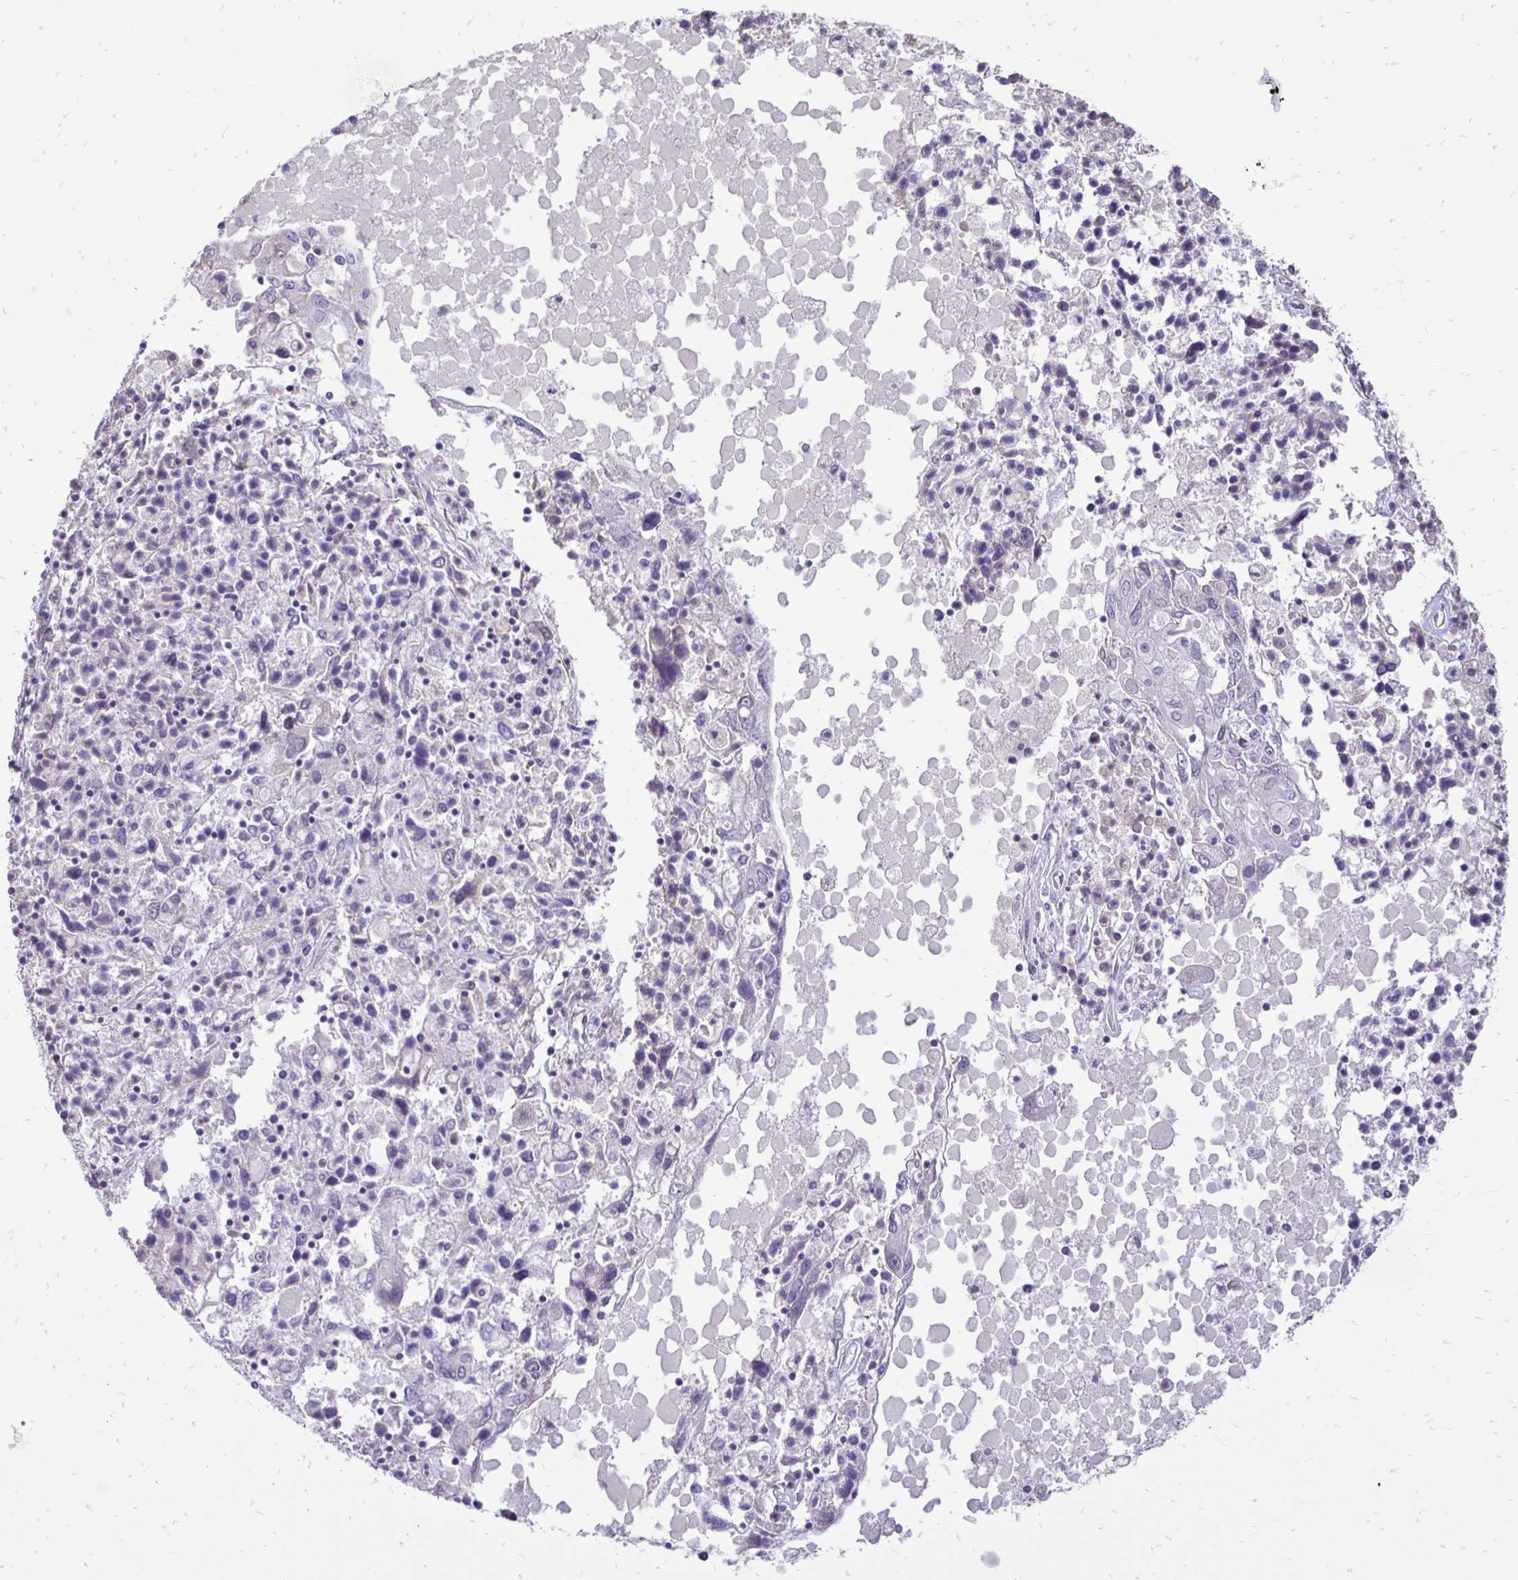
{"staining": {"intensity": "negative", "quantity": "none", "location": "none"}, "tissue": "ovarian cancer", "cell_type": "Tumor cells", "image_type": "cancer", "snomed": [{"axis": "morphology", "description": "Carcinoma, endometroid"}, {"axis": "topography", "description": "Ovary"}], "caption": "Immunohistochemistry micrograph of human ovarian endometroid carcinoma stained for a protein (brown), which shows no positivity in tumor cells. The staining is performed using DAB (3,3'-diaminobenzidine) brown chromogen with nuclei counter-stained in using hematoxylin.", "gene": "GAS2", "patient": {"sex": "female", "age": 62}}